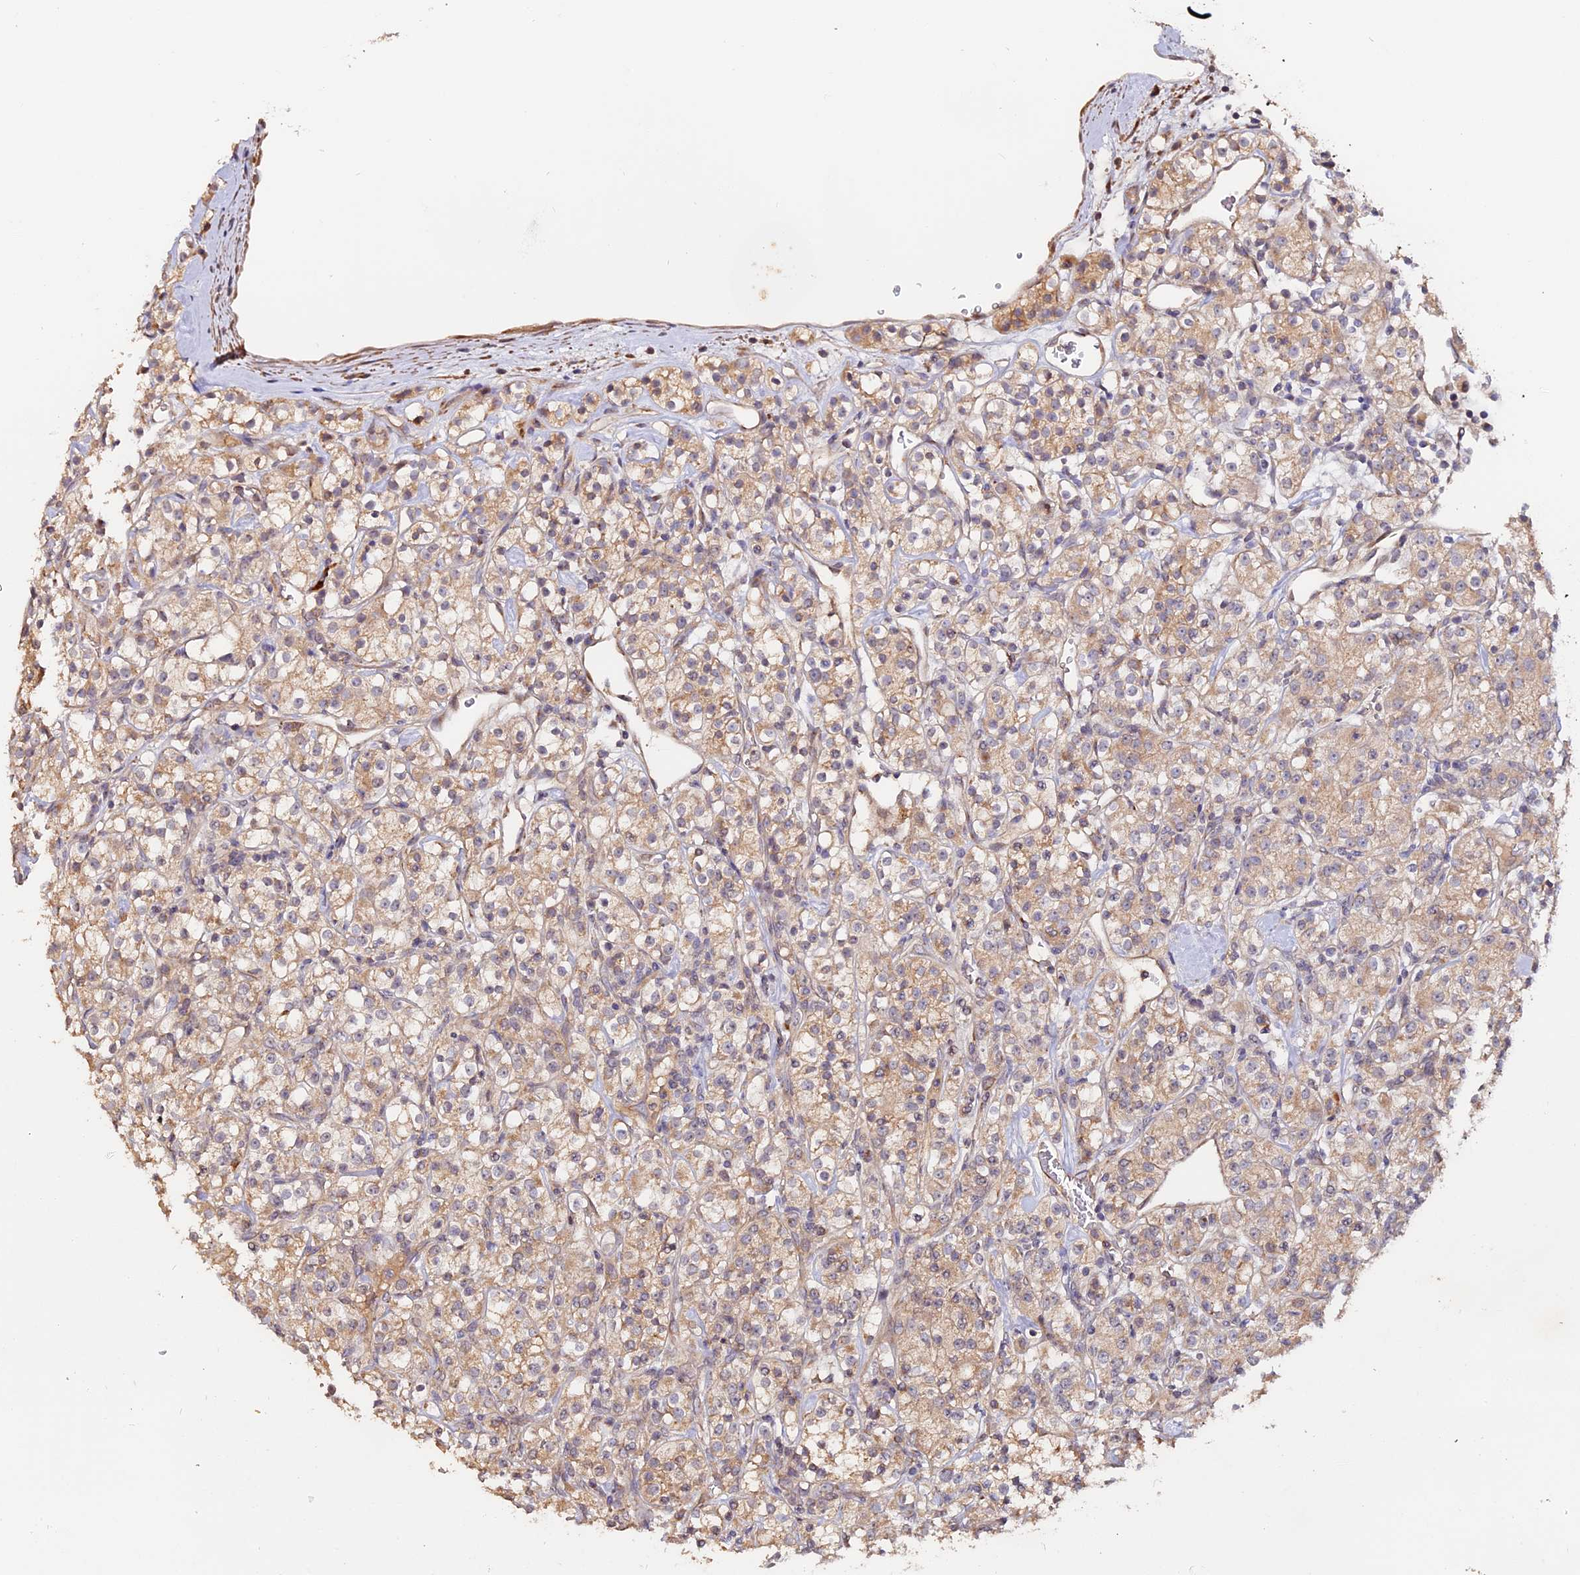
{"staining": {"intensity": "weak", "quantity": ">75%", "location": "cytoplasmic/membranous"}, "tissue": "renal cancer", "cell_type": "Tumor cells", "image_type": "cancer", "snomed": [{"axis": "morphology", "description": "Adenocarcinoma, NOS"}, {"axis": "topography", "description": "Kidney"}], "caption": "A micrograph showing weak cytoplasmic/membranous positivity in approximately >75% of tumor cells in renal cancer (adenocarcinoma), as visualized by brown immunohistochemical staining.", "gene": "TANGO6", "patient": {"sex": "male", "age": 77}}